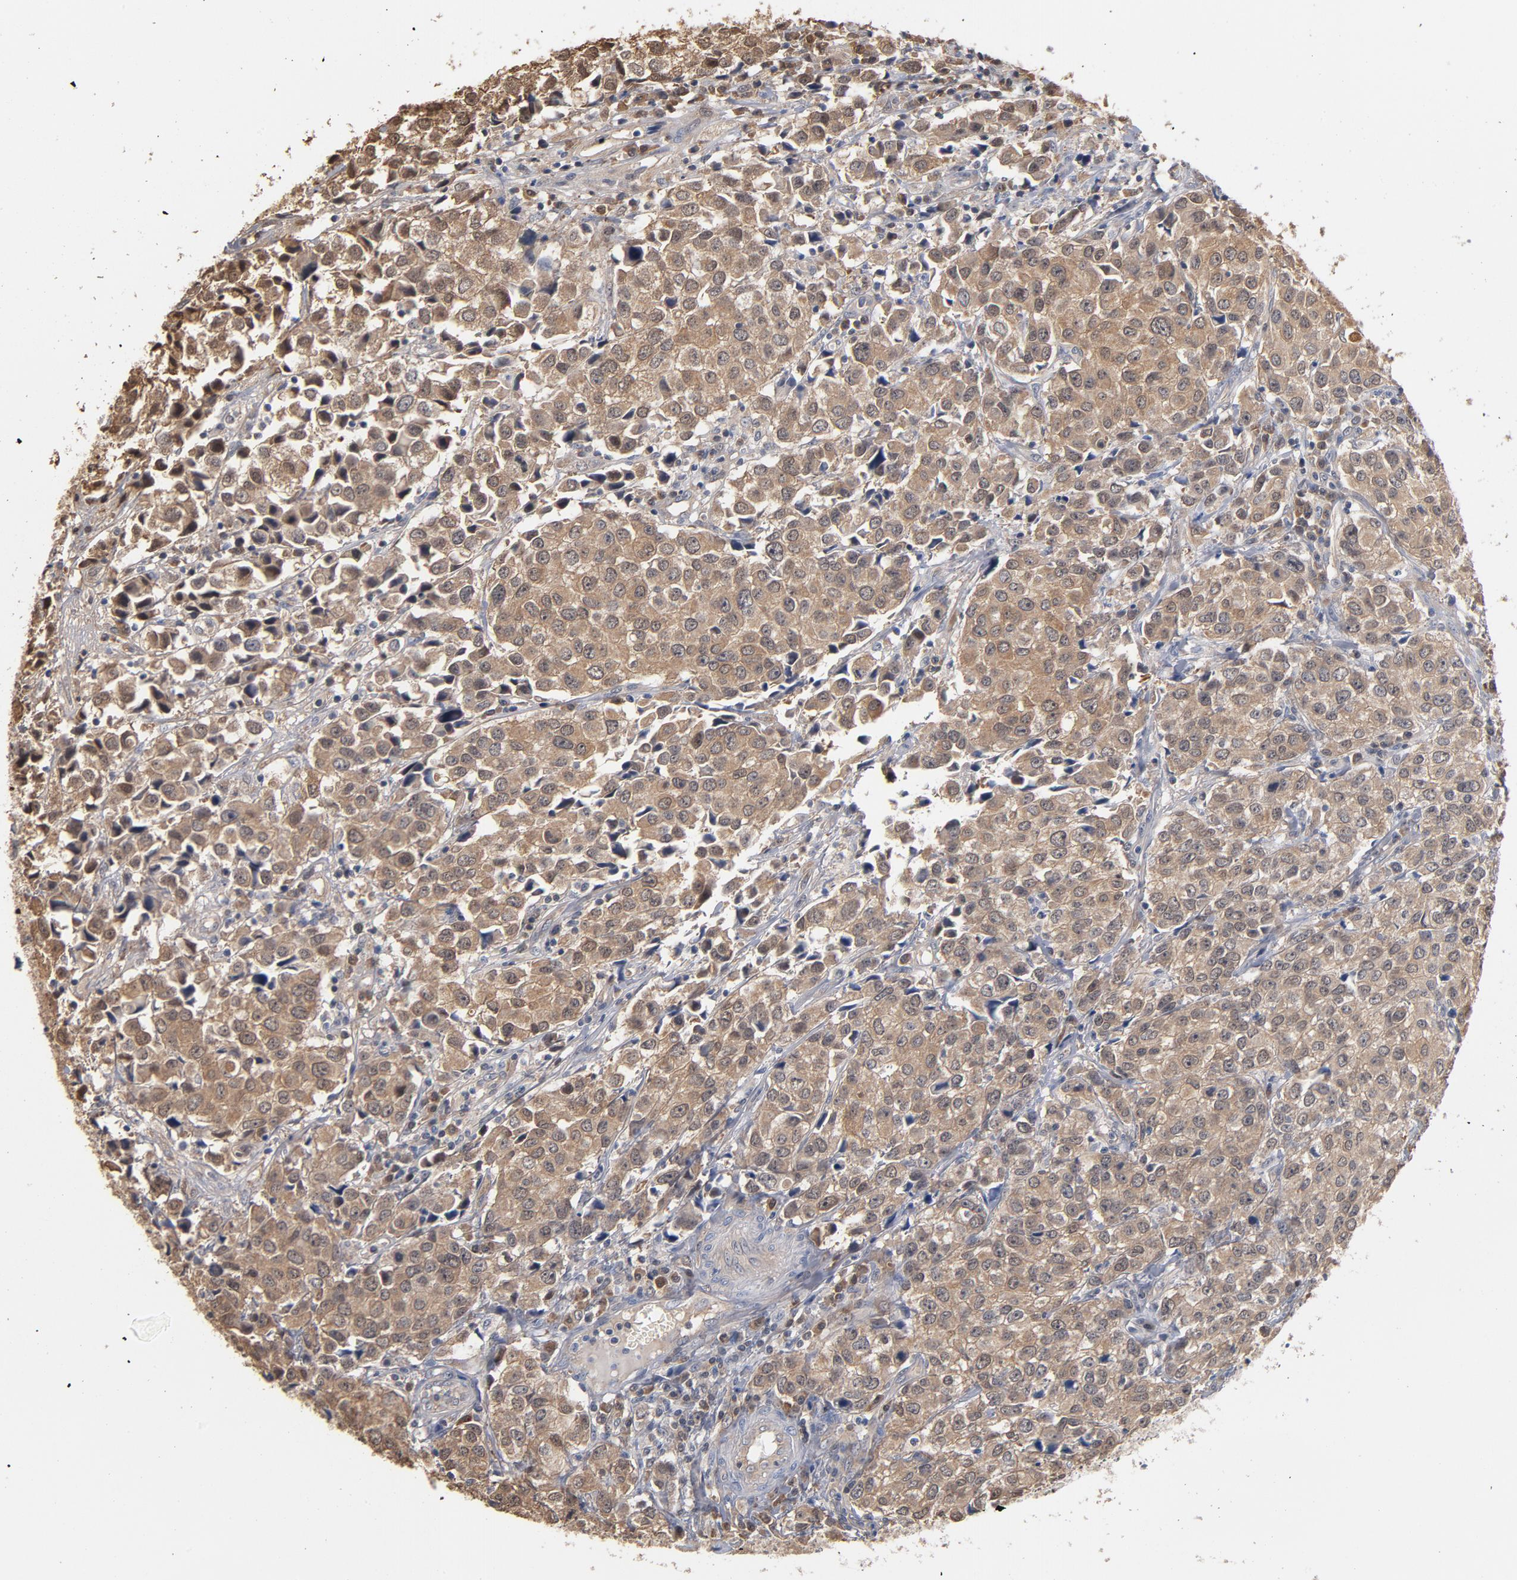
{"staining": {"intensity": "moderate", "quantity": ">75%", "location": "cytoplasmic/membranous"}, "tissue": "urothelial cancer", "cell_type": "Tumor cells", "image_type": "cancer", "snomed": [{"axis": "morphology", "description": "Urothelial carcinoma, High grade"}, {"axis": "topography", "description": "Urinary bladder"}], "caption": "A high-resolution histopathology image shows IHC staining of high-grade urothelial carcinoma, which demonstrates moderate cytoplasmic/membranous staining in approximately >75% of tumor cells.", "gene": "MIF", "patient": {"sex": "female", "age": 75}}